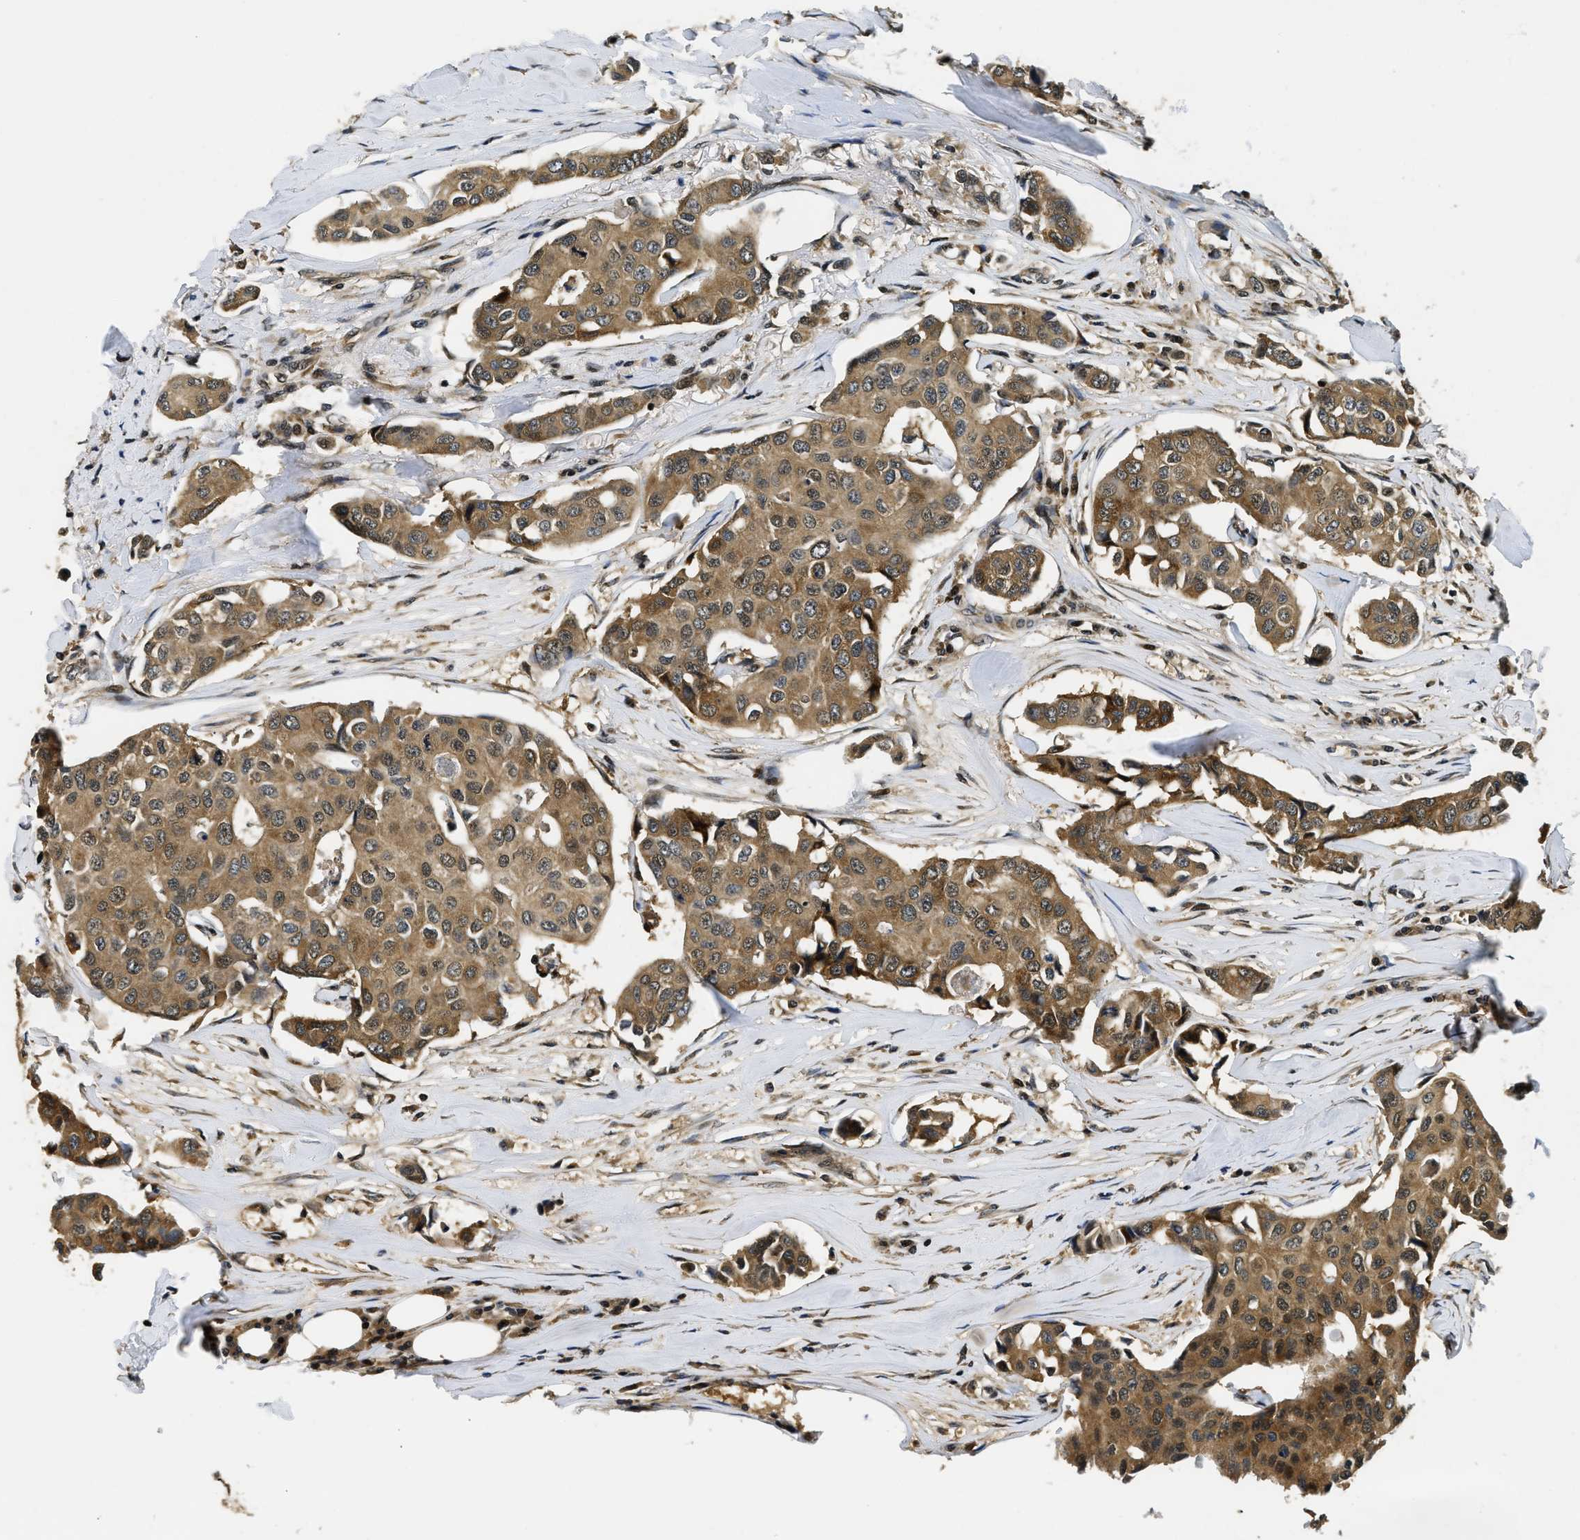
{"staining": {"intensity": "moderate", "quantity": ">75%", "location": "cytoplasmic/membranous"}, "tissue": "breast cancer", "cell_type": "Tumor cells", "image_type": "cancer", "snomed": [{"axis": "morphology", "description": "Duct carcinoma"}, {"axis": "topography", "description": "Breast"}], "caption": "Breast infiltrating ductal carcinoma stained with a protein marker demonstrates moderate staining in tumor cells.", "gene": "ADSL", "patient": {"sex": "female", "age": 80}}